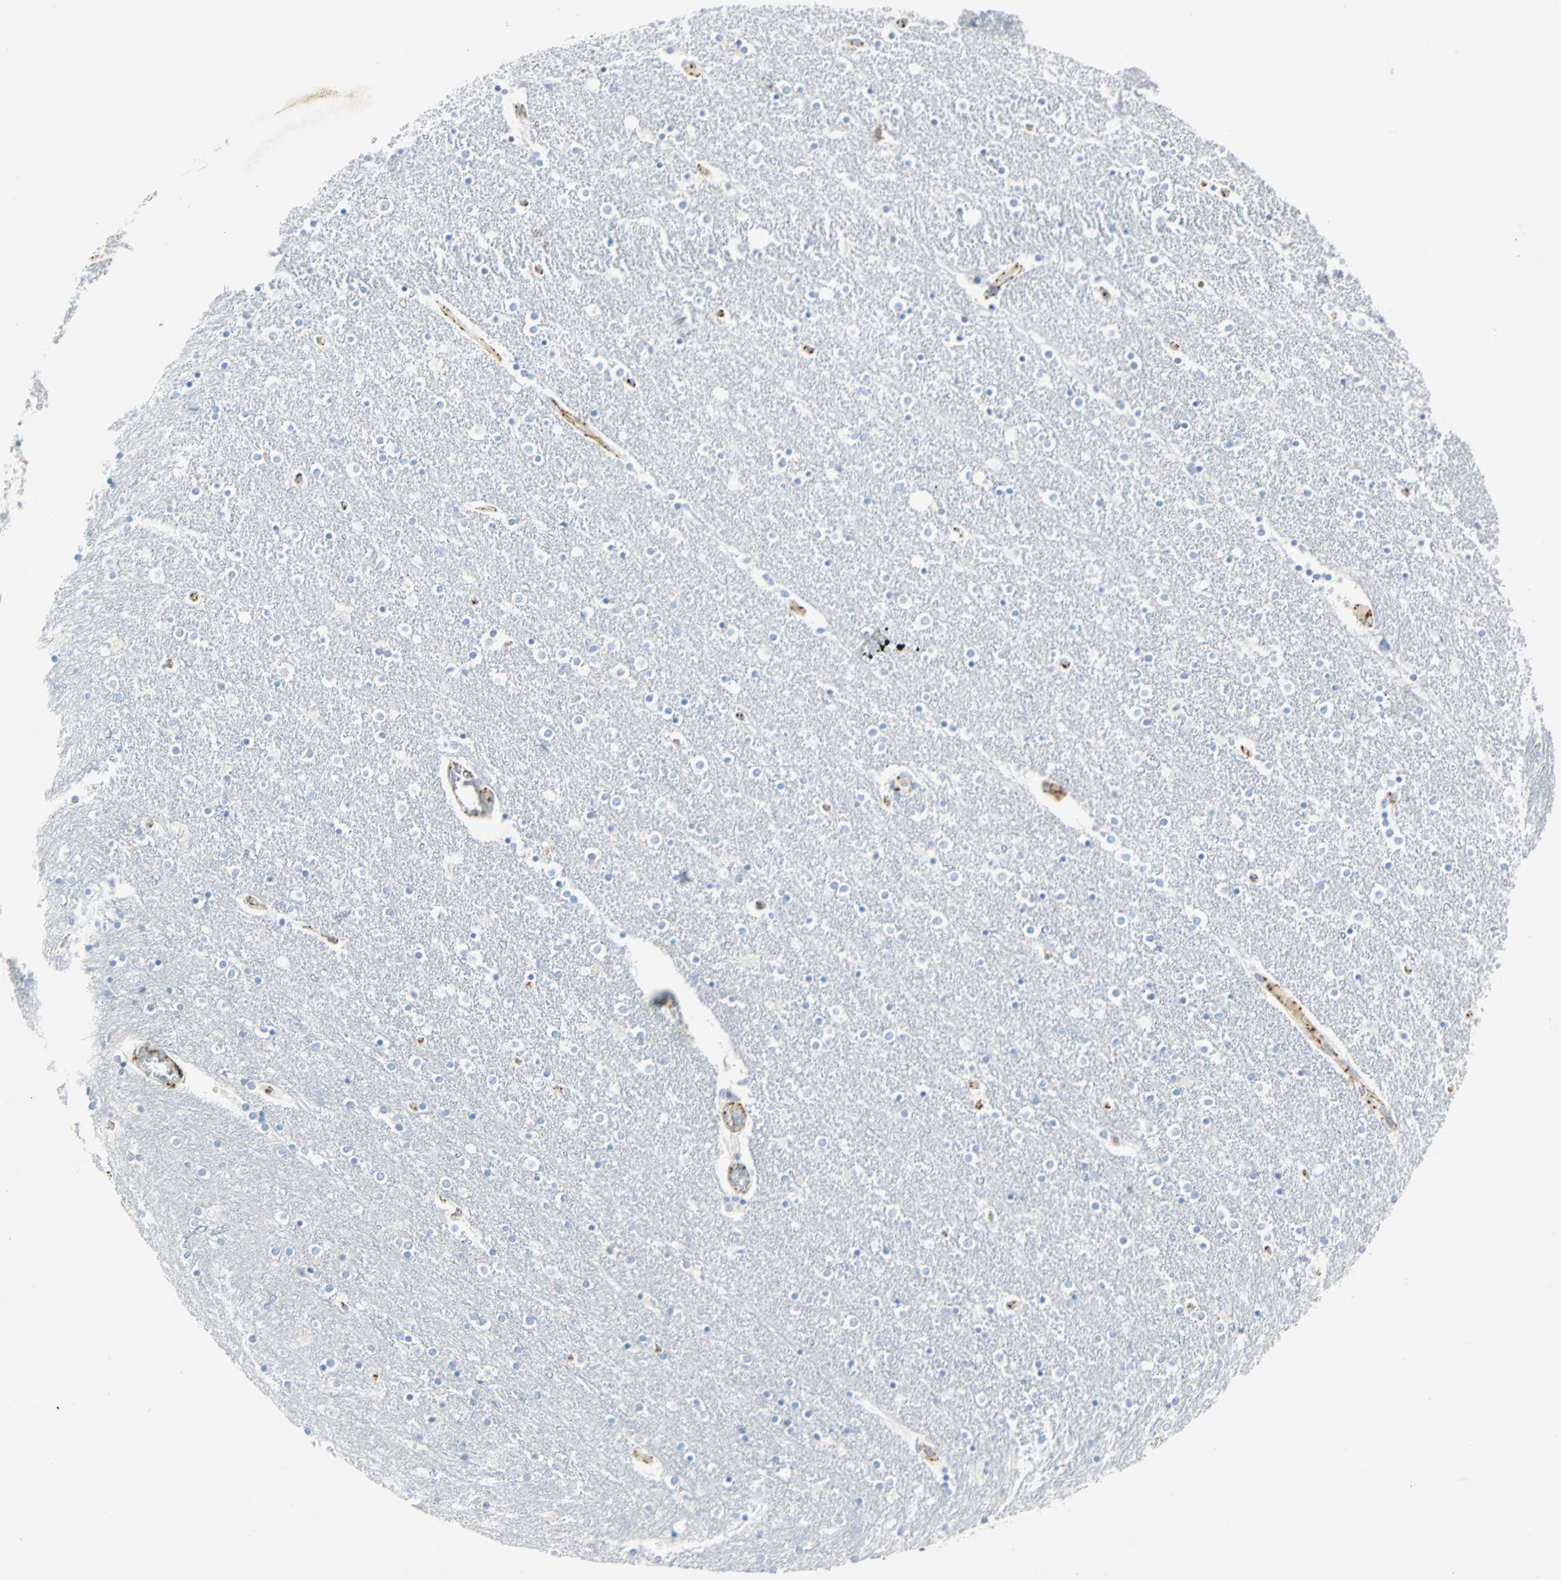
{"staining": {"intensity": "weak", "quantity": "<25%", "location": "cytoplasmic/membranous"}, "tissue": "caudate", "cell_type": "Glial cells", "image_type": "normal", "snomed": [{"axis": "morphology", "description": "Normal tissue, NOS"}, {"axis": "topography", "description": "Lateral ventricle wall"}], "caption": "Micrograph shows no protein expression in glial cells of benign caudate. (DAB (3,3'-diaminobenzidine) IHC with hematoxylin counter stain).", "gene": "VPS9D1", "patient": {"sex": "female", "age": 54}}